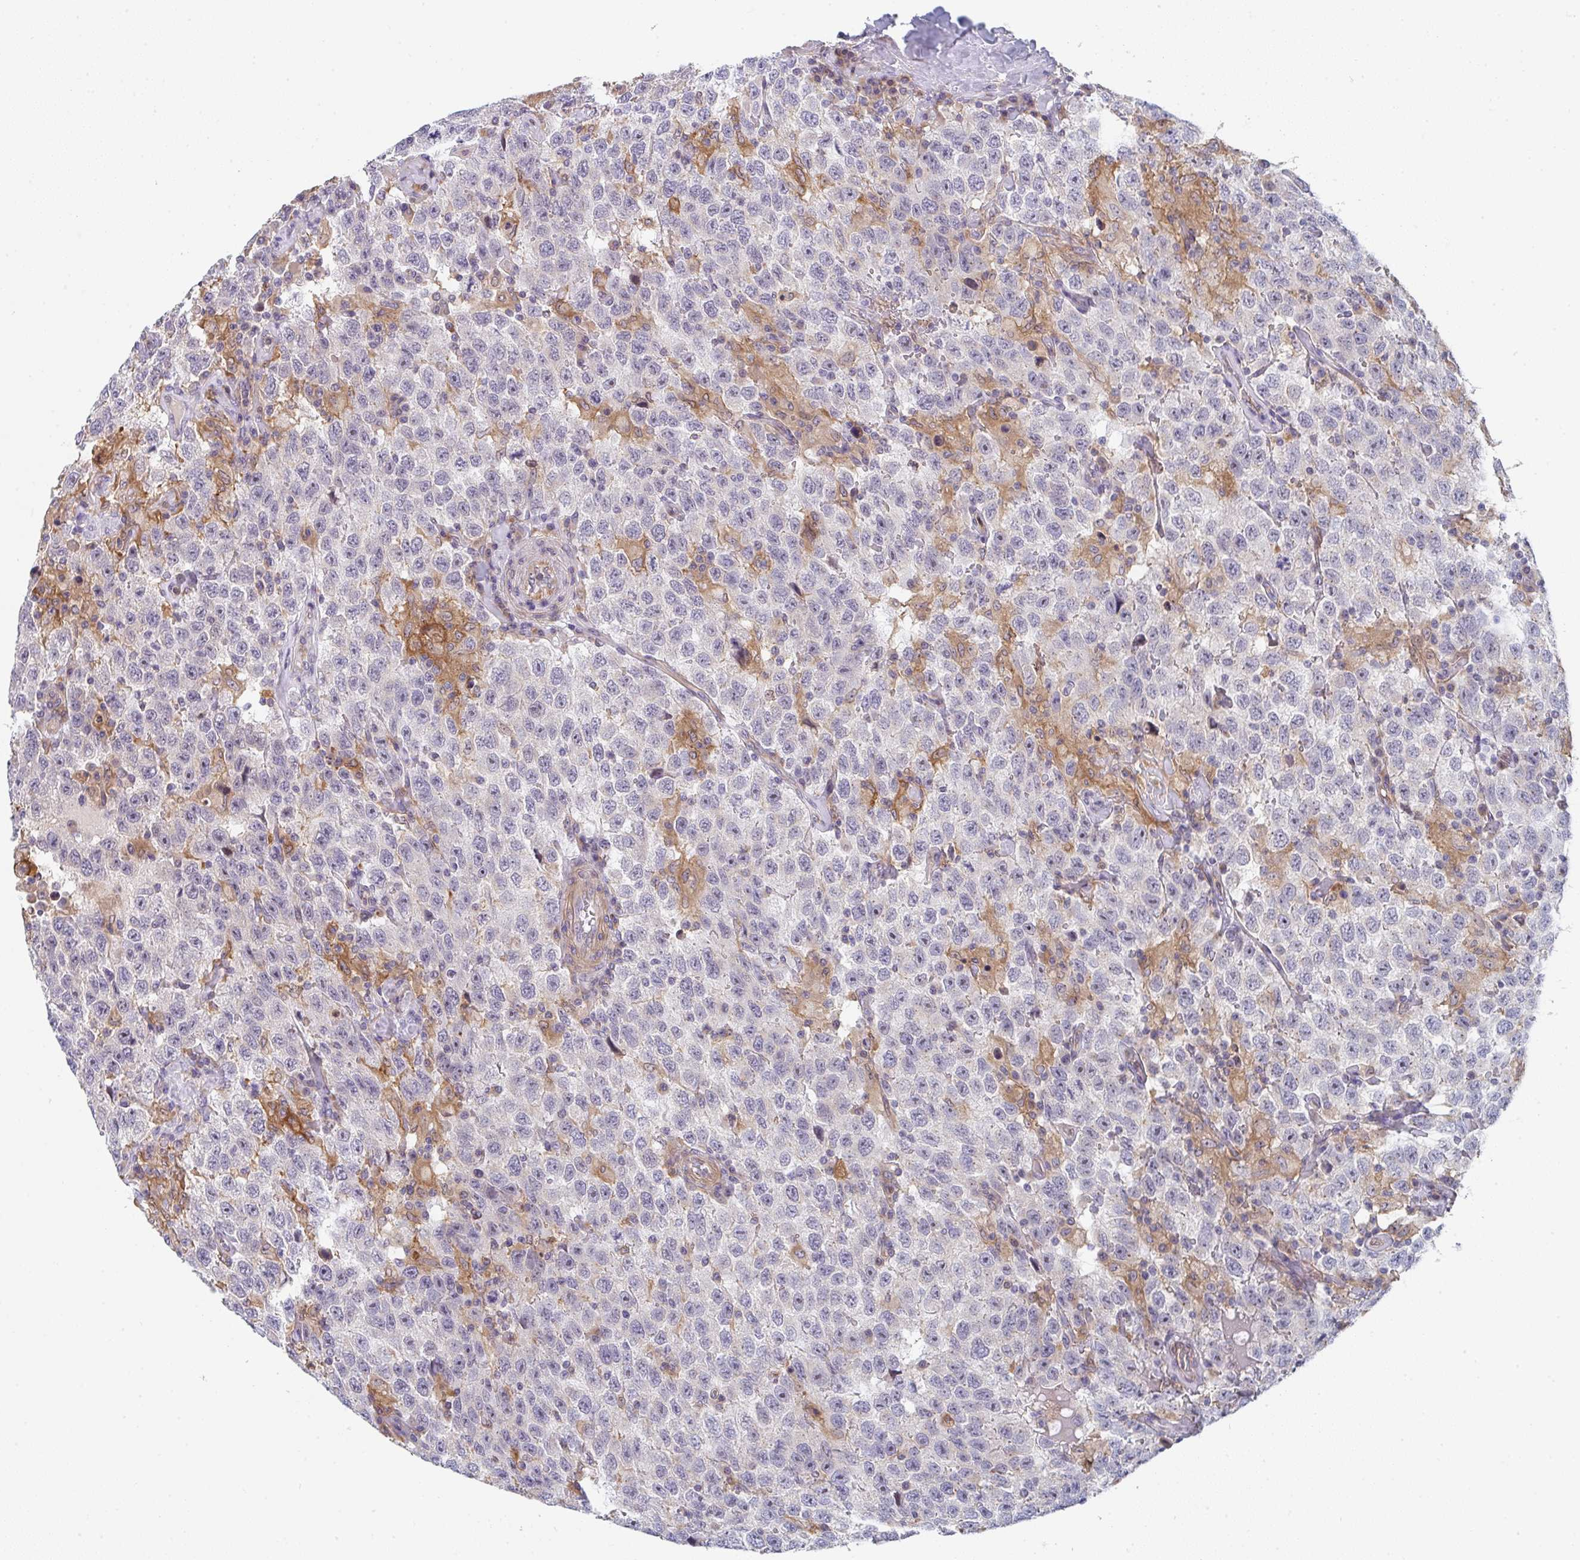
{"staining": {"intensity": "negative", "quantity": "none", "location": "none"}, "tissue": "testis cancer", "cell_type": "Tumor cells", "image_type": "cancer", "snomed": [{"axis": "morphology", "description": "Seminoma, NOS"}, {"axis": "topography", "description": "Testis"}], "caption": "There is no significant expression in tumor cells of testis cancer (seminoma).", "gene": "KLHL33", "patient": {"sex": "male", "age": 41}}